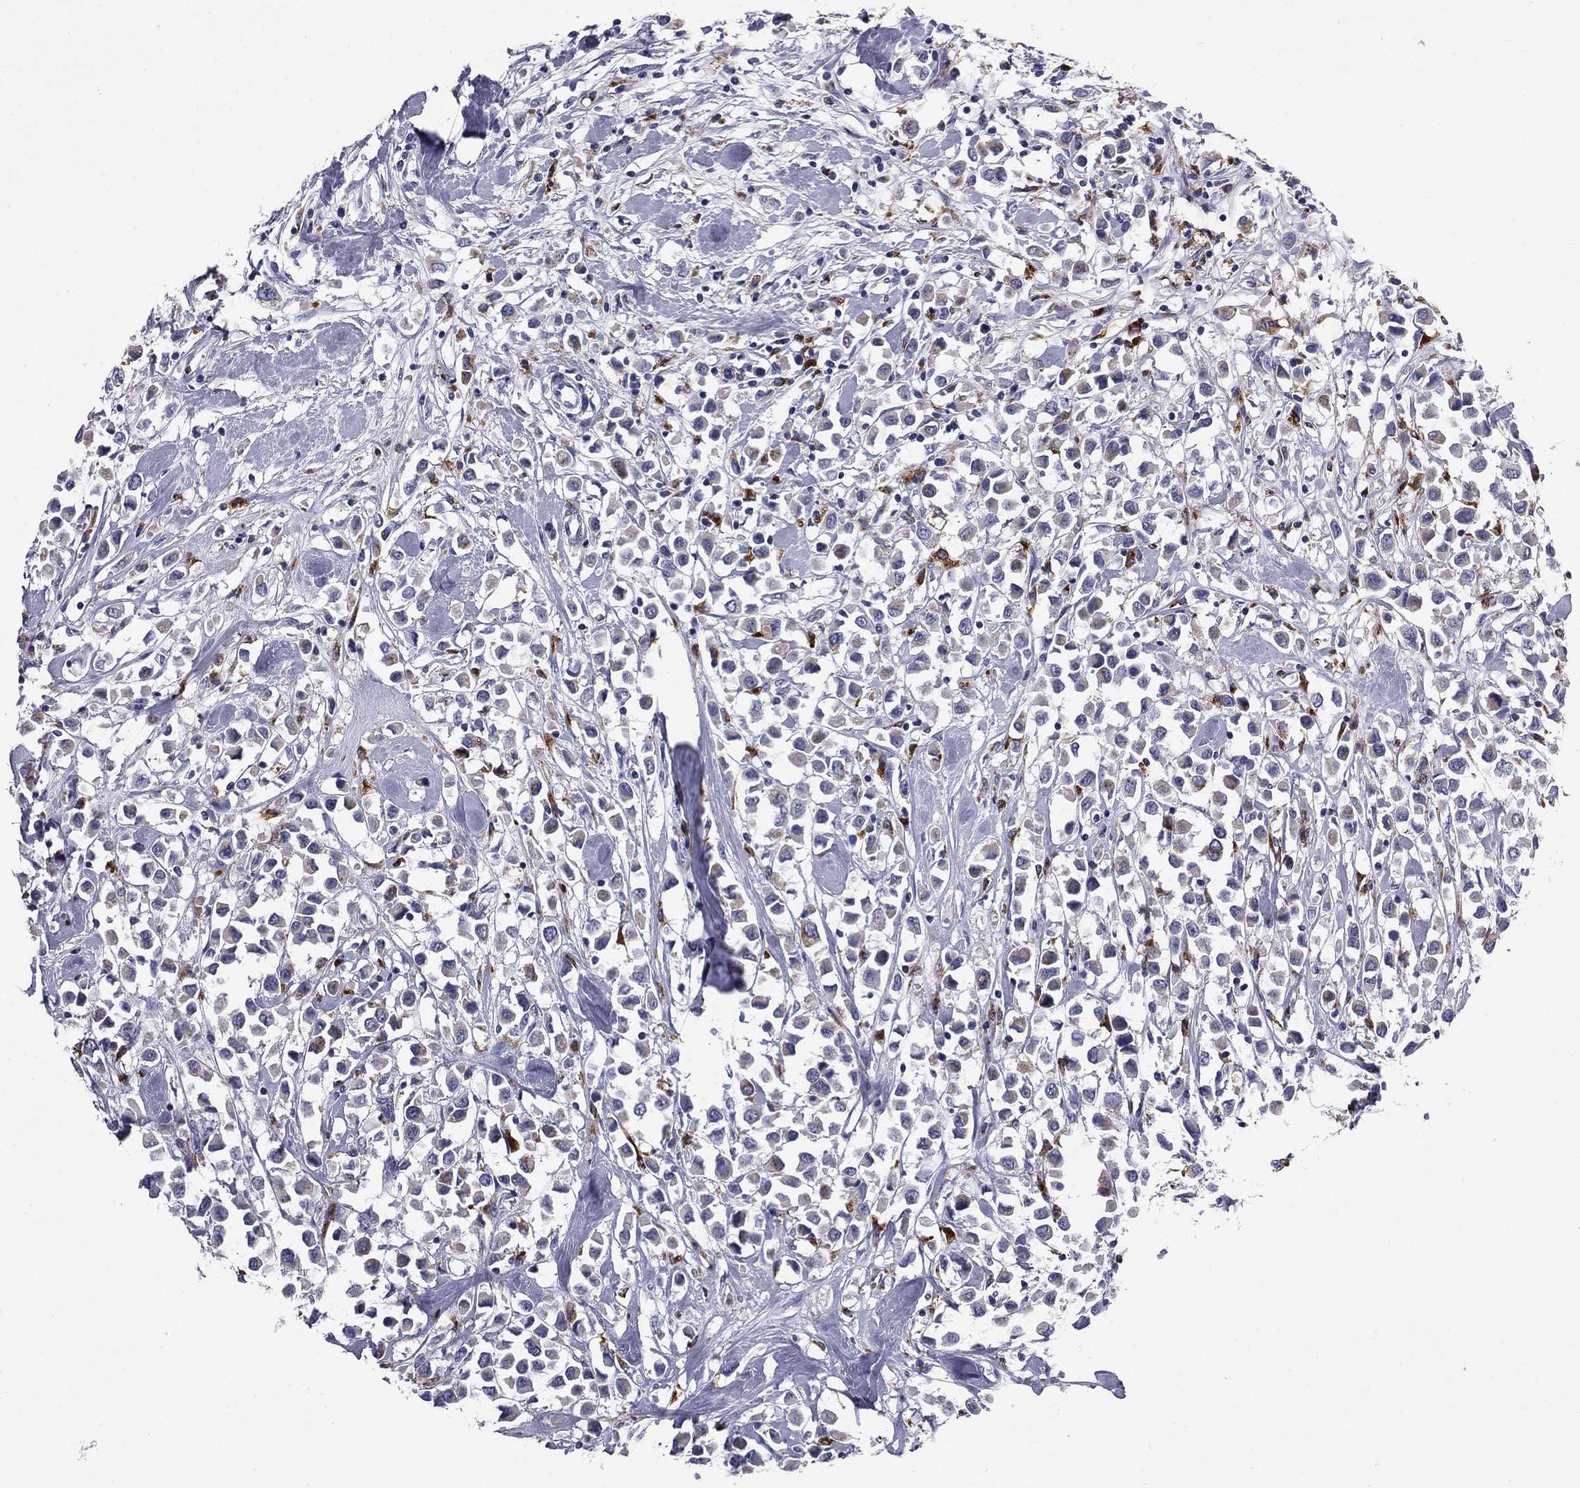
{"staining": {"intensity": "negative", "quantity": "none", "location": "none"}, "tissue": "breast cancer", "cell_type": "Tumor cells", "image_type": "cancer", "snomed": [{"axis": "morphology", "description": "Duct carcinoma"}, {"axis": "topography", "description": "Breast"}], "caption": "A high-resolution image shows immunohistochemistry staining of breast intraductal carcinoma, which reveals no significant expression in tumor cells. Nuclei are stained in blue.", "gene": "MADCAM1", "patient": {"sex": "female", "age": 61}}